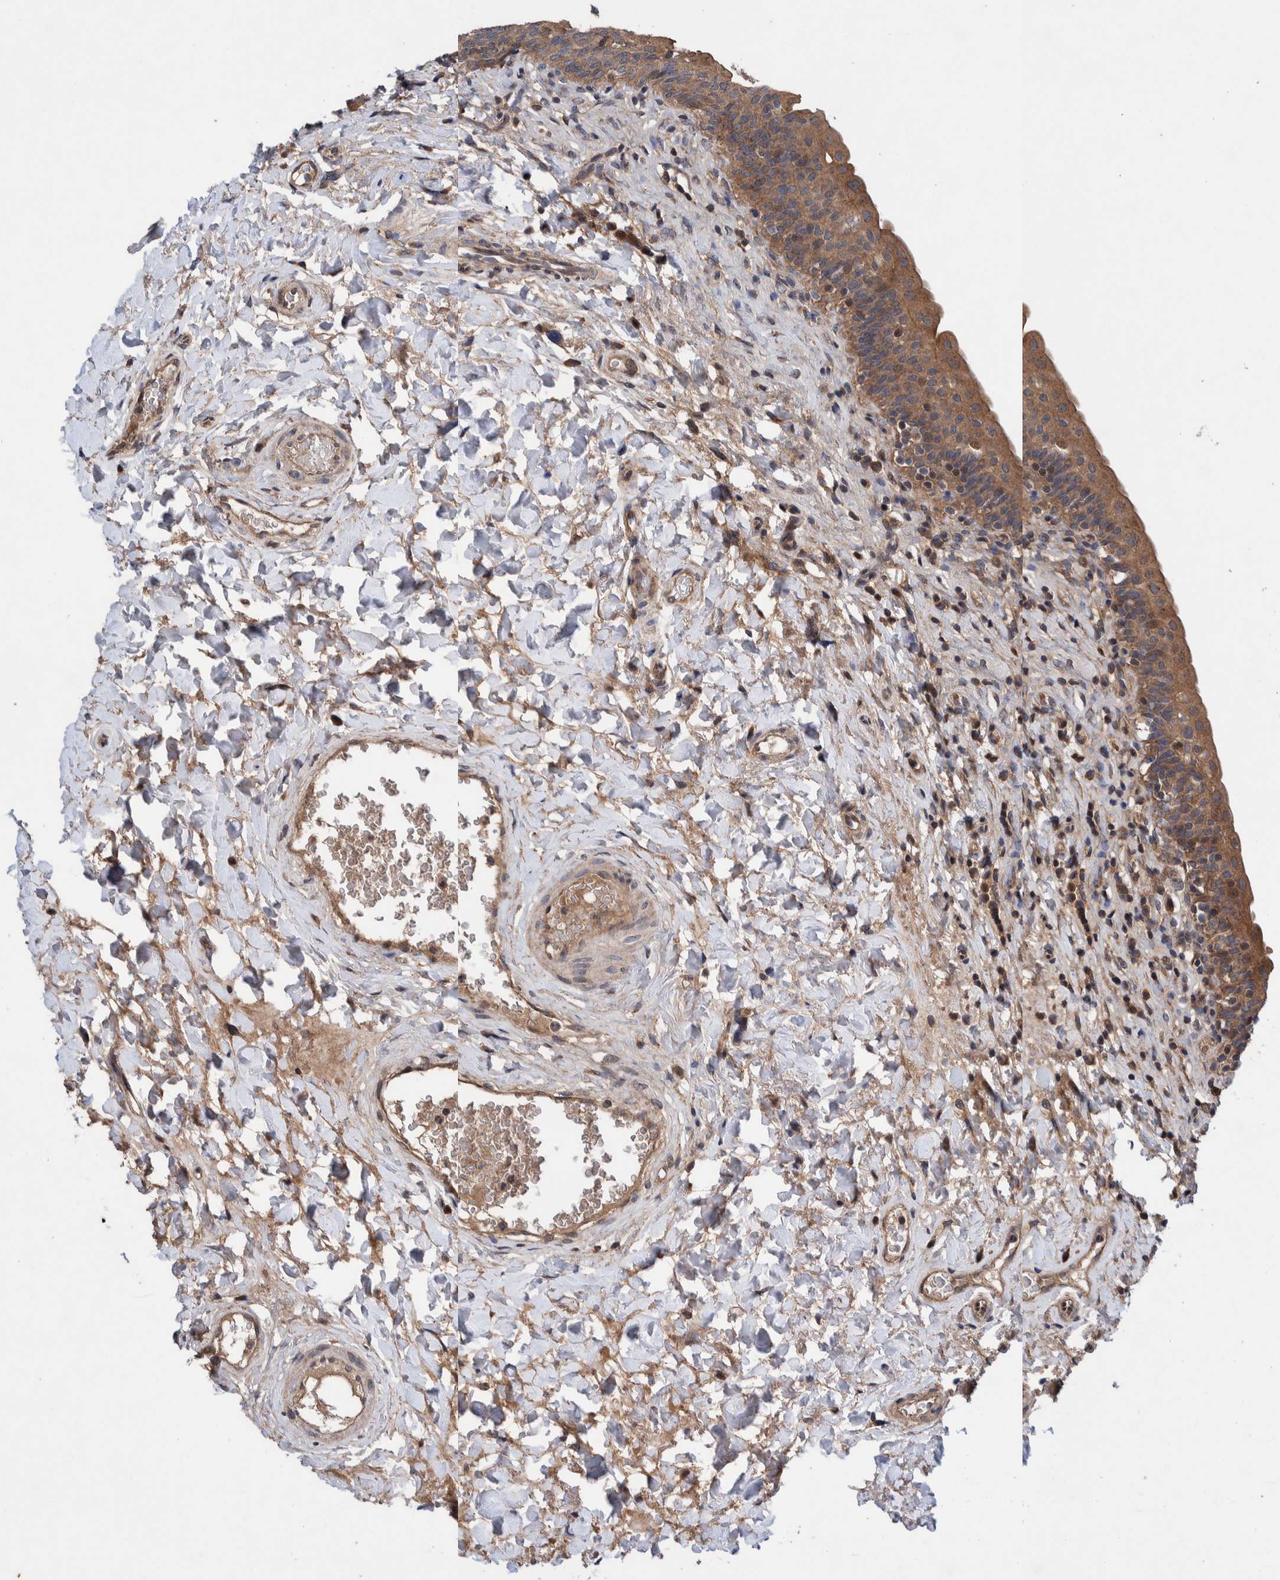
{"staining": {"intensity": "moderate", "quantity": ">75%", "location": "cytoplasmic/membranous"}, "tissue": "urinary bladder", "cell_type": "Urothelial cells", "image_type": "normal", "snomed": [{"axis": "morphology", "description": "Normal tissue, NOS"}, {"axis": "topography", "description": "Urinary bladder"}], "caption": "The photomicrograph reveals staining of unremarkable urinary bladder, revealing moderate cytoplasmic/membranous protein positivity (brown color) within urothelial cells.", "gene": "PIK3R6", "patient": {"sex": "male", "age": 83}}